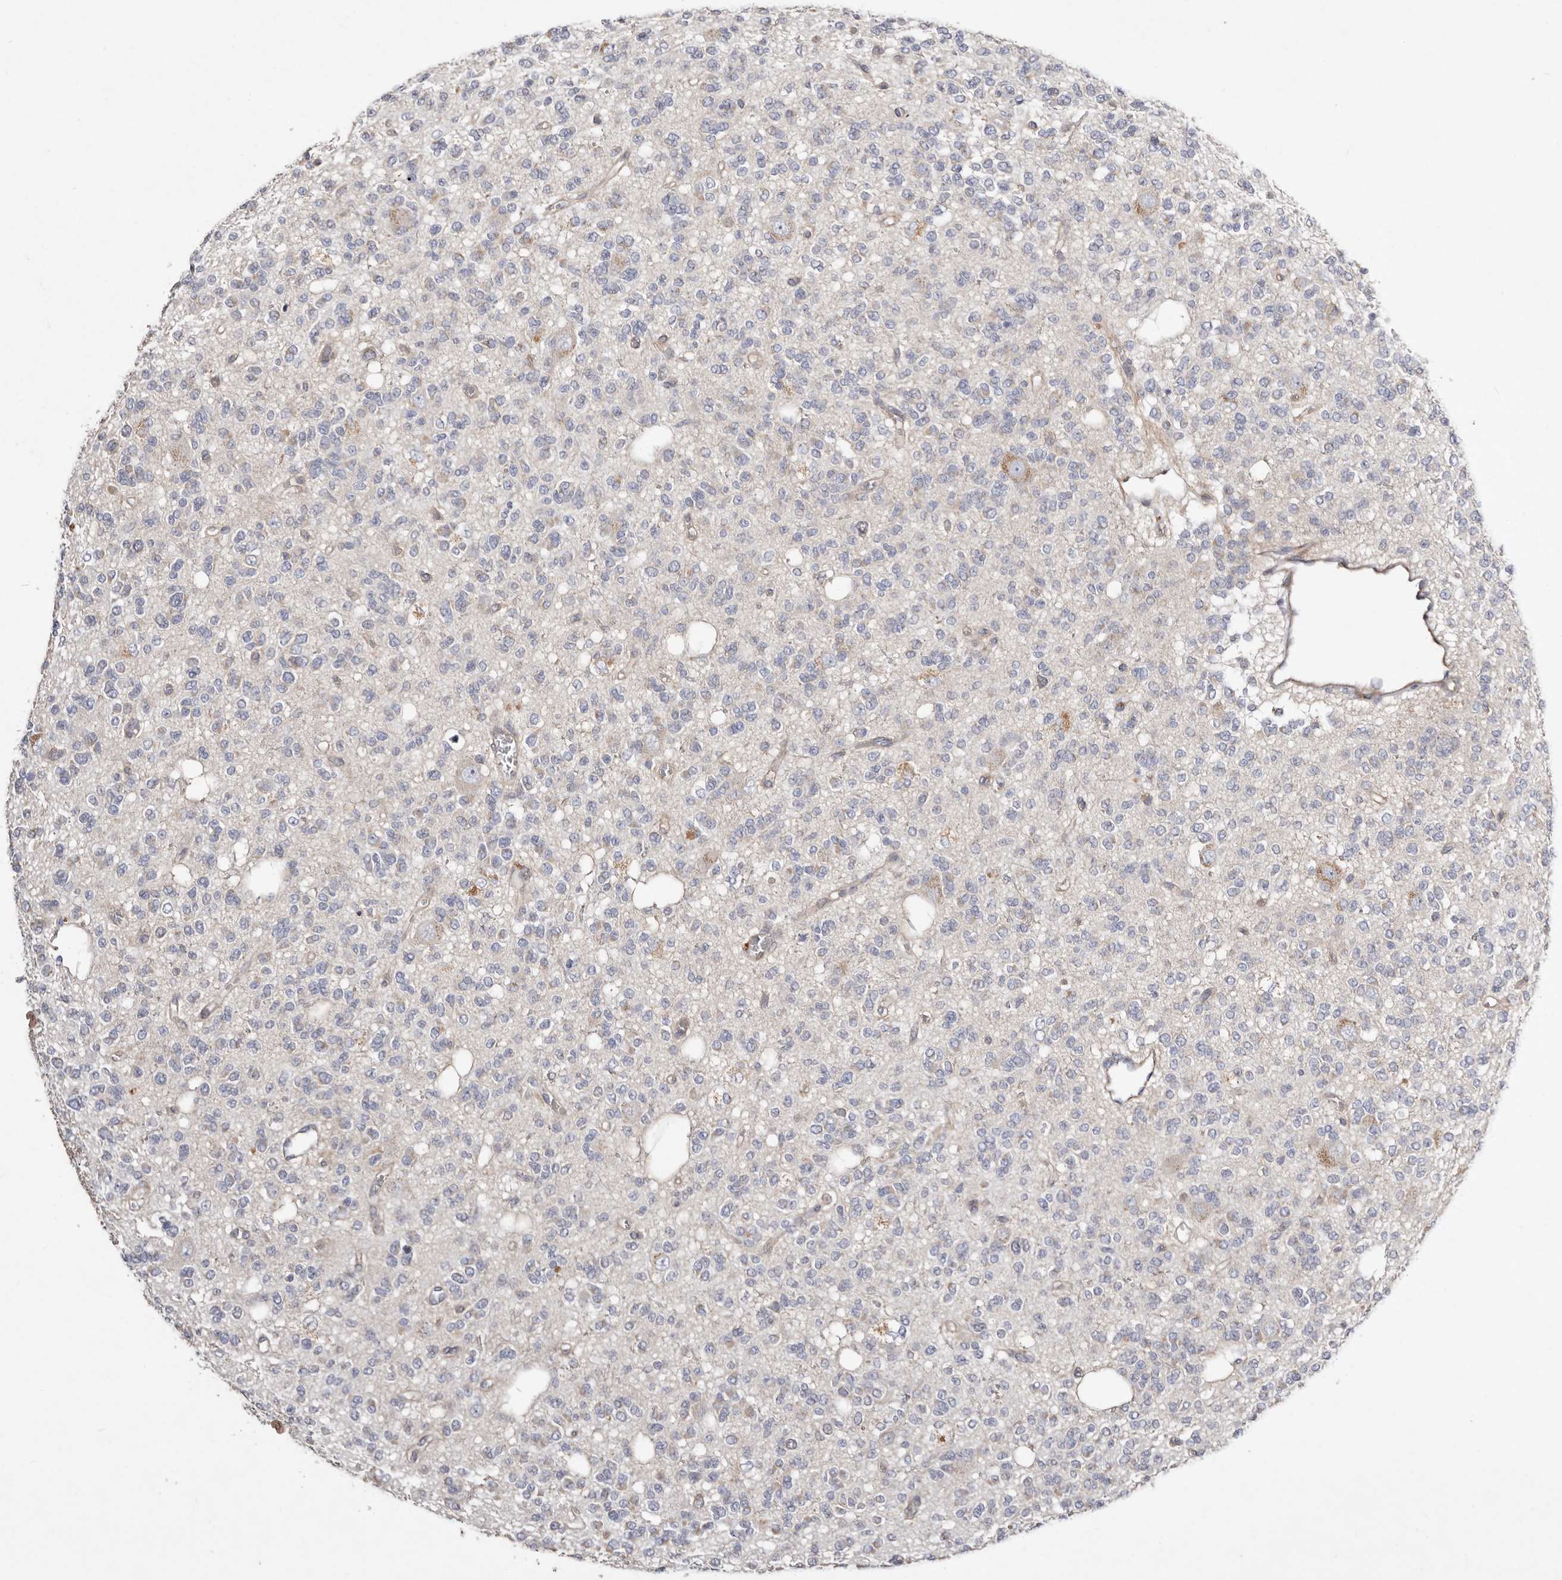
{"staining": {"intensity": "negative", "quantity": "none", "location": "none"}, "tissue": "glioma", "cell_type": "Tumor cells", "image_type": "cancer", "snomed": [{"axis": "morphology", "description": "Glioma, malignant, Low grade"}, {"axis": "topography", "description": "Brain"}], "caption": "This photomicrograph is of glioma stained with IHC to label a protein in brown with the nuclei are counter-stained blue. There is no staining in tumor cells.", "gene": "SLC25A20", "patient": {"sex": "male", "age": 38}}